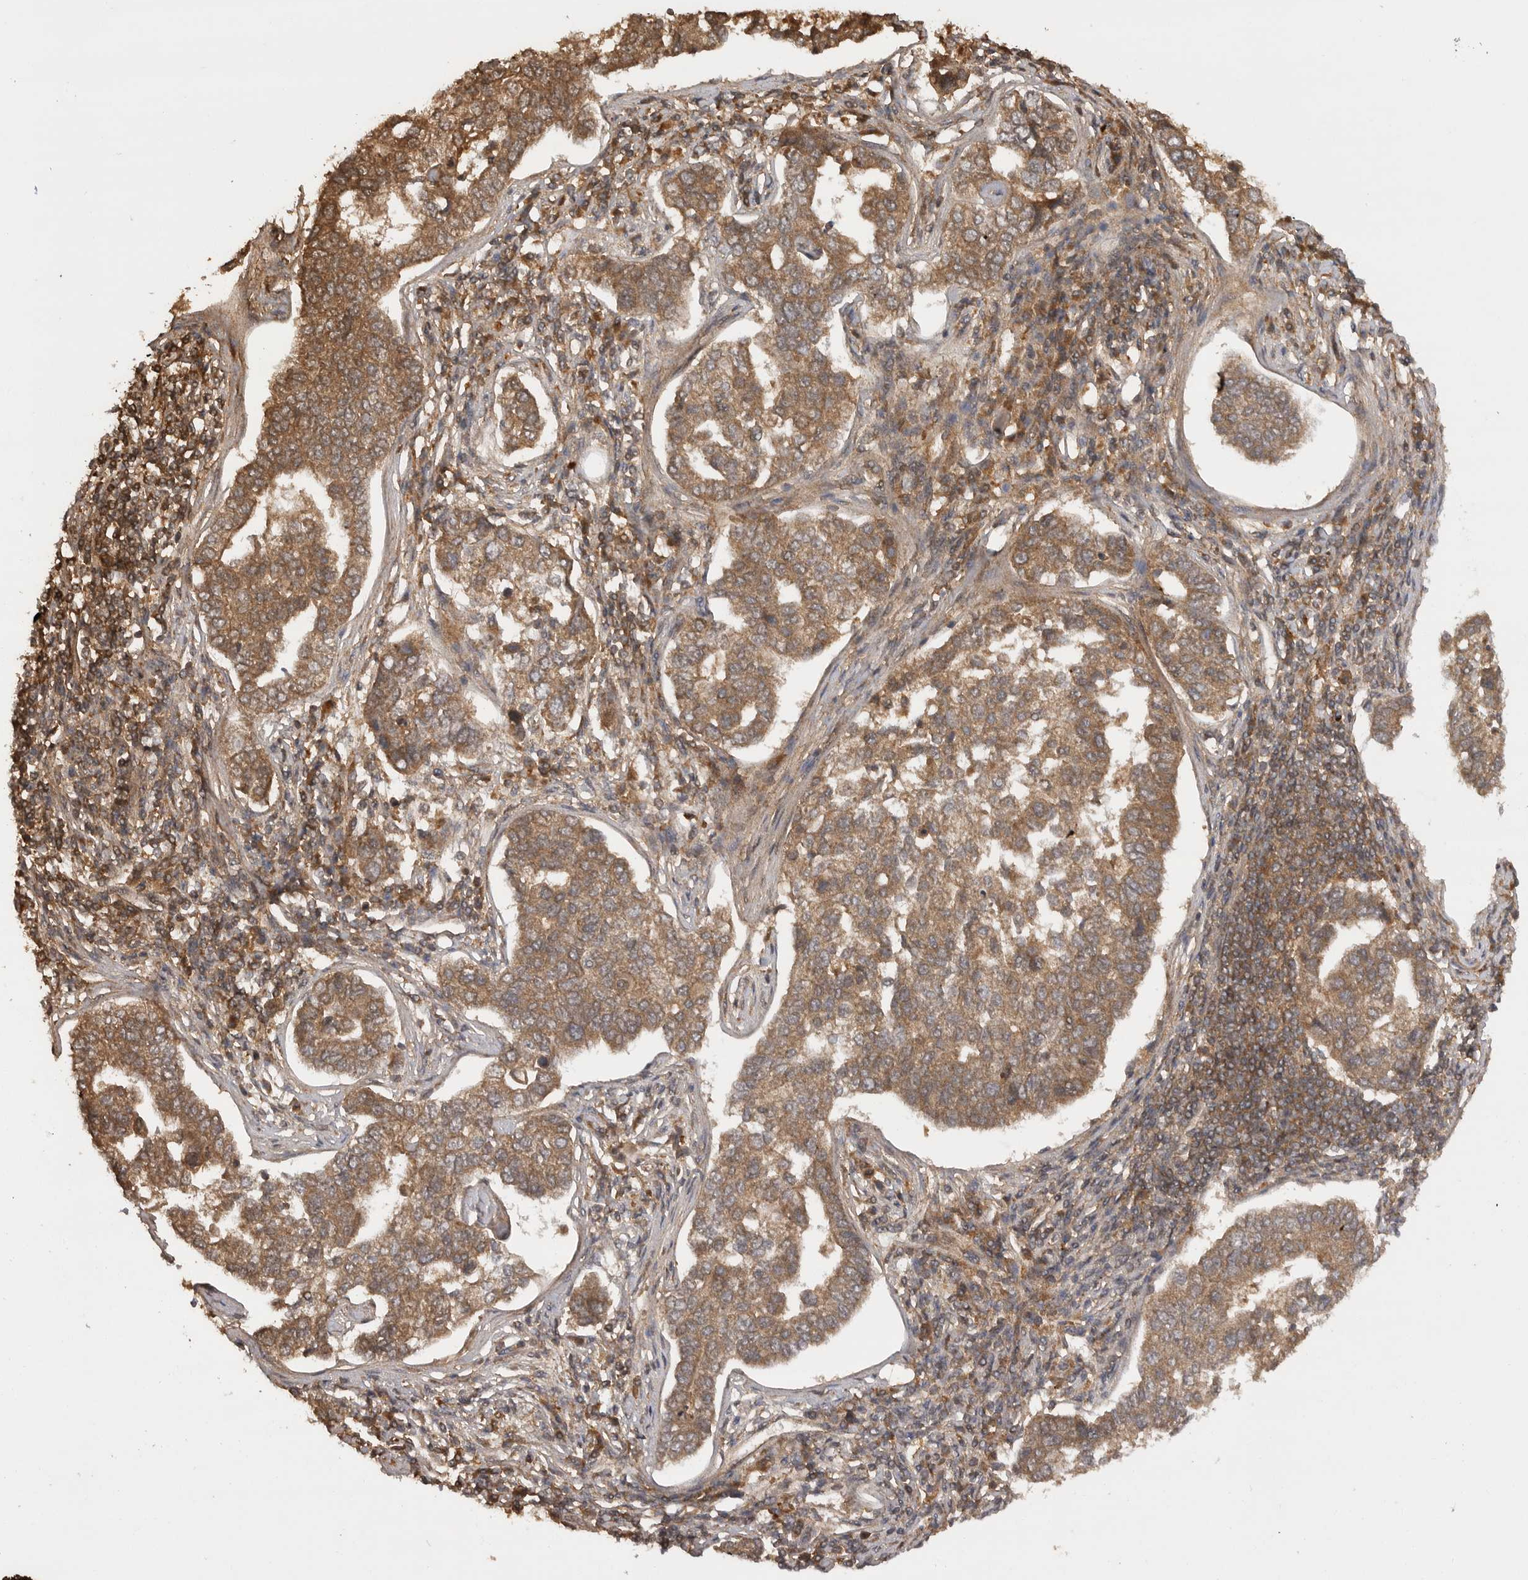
{"staining": {"intensity": "moderate", "quantity": ">75%", "location": "cytoplasmic/membranous"}, "tissue": "pancreatic cancer", "cell_type": "Tumor cells", "image_type": "cancer", "snomed": [{"axis": "morphology", "description": "Adenocarcinoma, NOS"}, {"axis": "topography", "description": "Pancreas"}], "caption": "IHC histopathology image of neoplastic tissue: pancreatic cancer (adenocarcinoma) stained using immunohistochemistry (IHC) exhibits medium levels of moderate protein expression localized specifically in the cytoplasmic/membranous of tumor cells, appearing as a cytoplasmic/membranous brown color.", "gene": "PRDX4", "patient": {"sex": "female", "age": 61}}